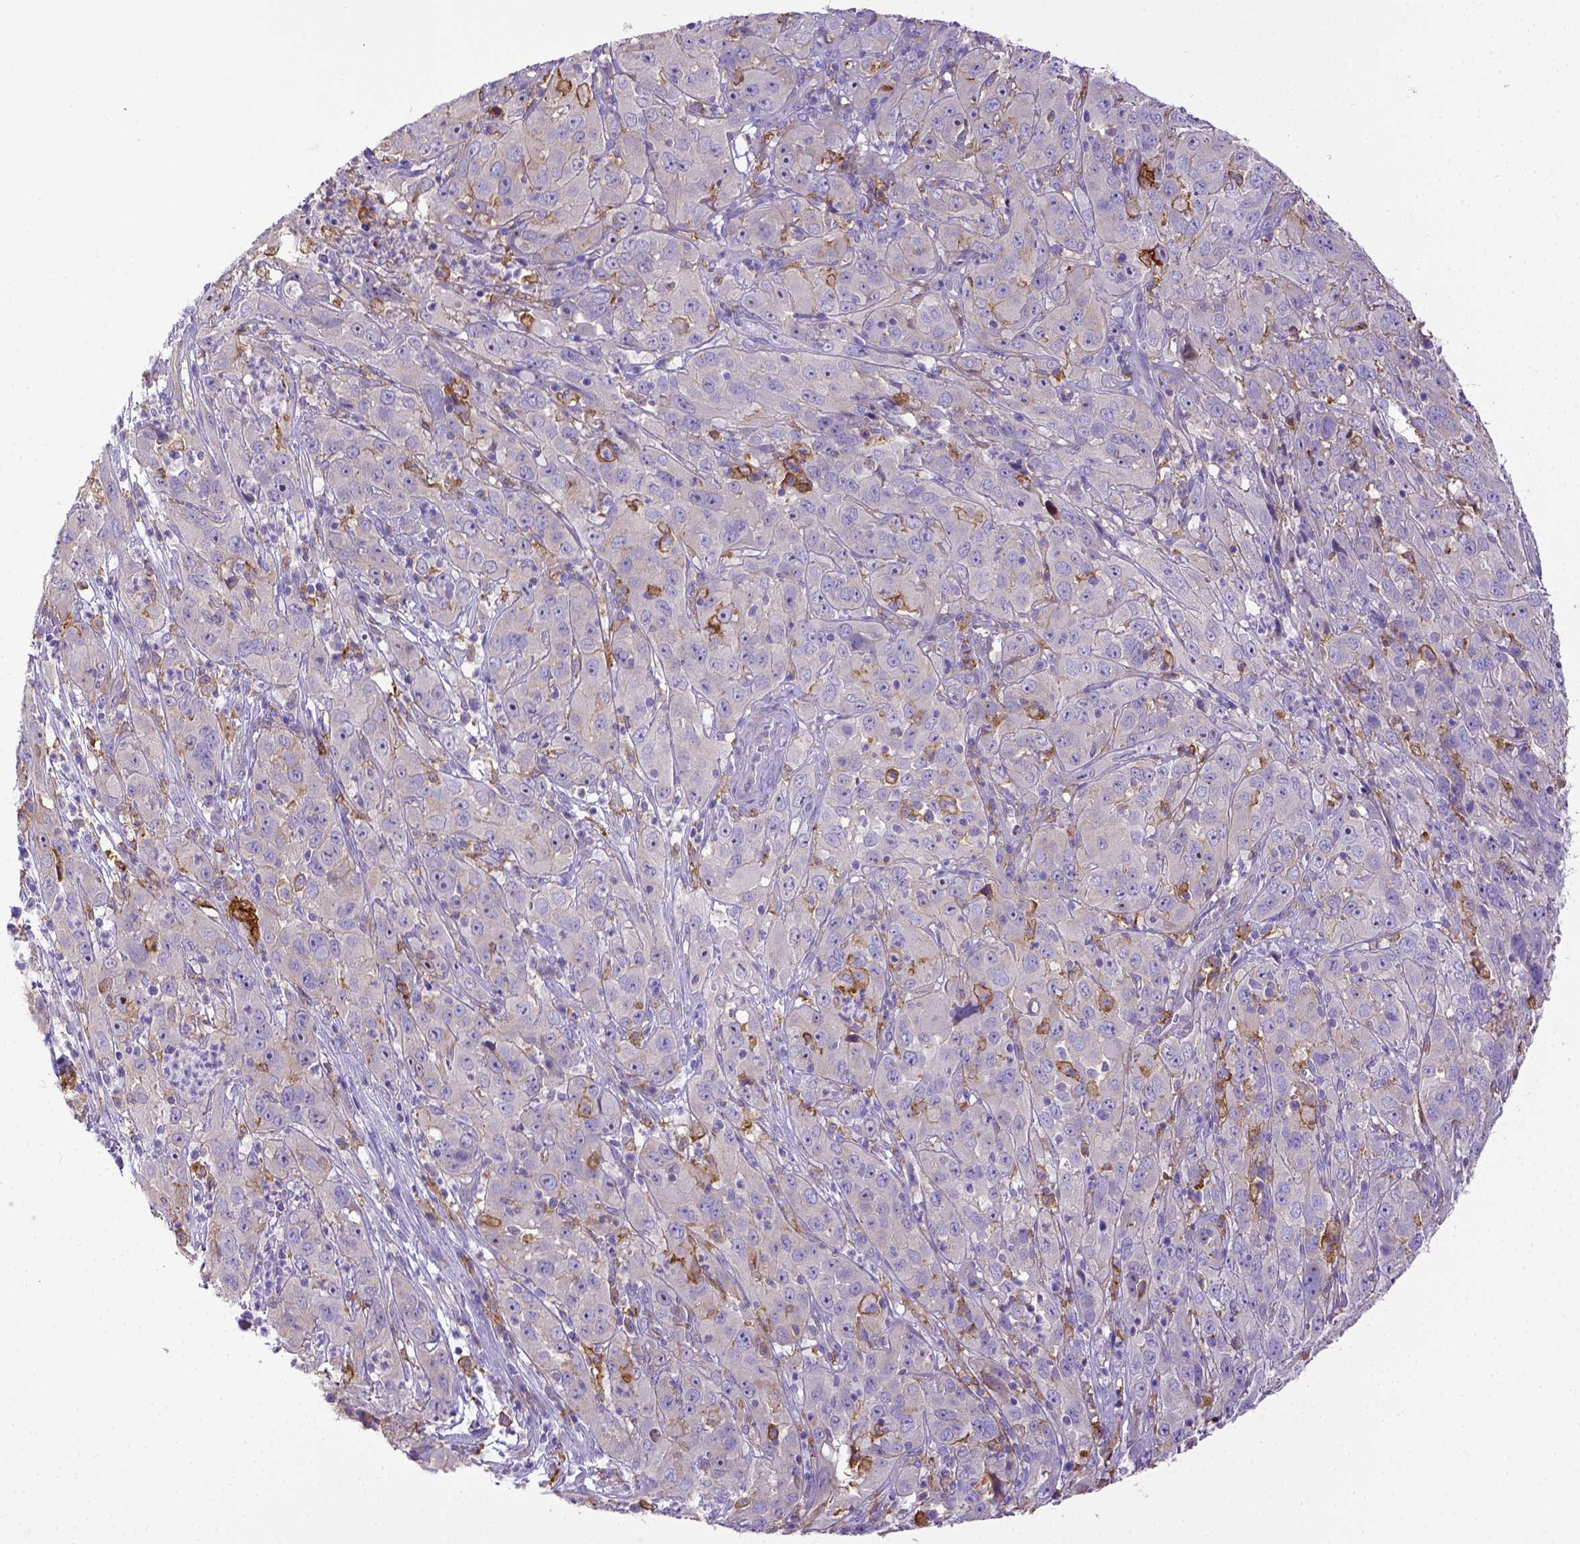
{"staining": {"intensity": "negative", "quantity": "none", "location": "none"}, "tissue": "cervical cancer", "cell_type": "Tumor cells", "image_type": "cancer", "snomed": [{"axis": "morphology", "description": "Squamous cell carcinoma, NOS"}, {"axis": "topography", "description": "Cervix"}], "caption": "This is a photomicrograph of immunohistochemistry staining of squamous cell carcinoma (cervical), which shows no positivity in tumor cells. Brightfield microscopy of IHC stained with DAB (3,3'-diaminobenzidine) (brown) and hematoxylin (blue), captured at high magnification.", "gene": "CD40", "patient": {"sex": "female", "age": 32}}